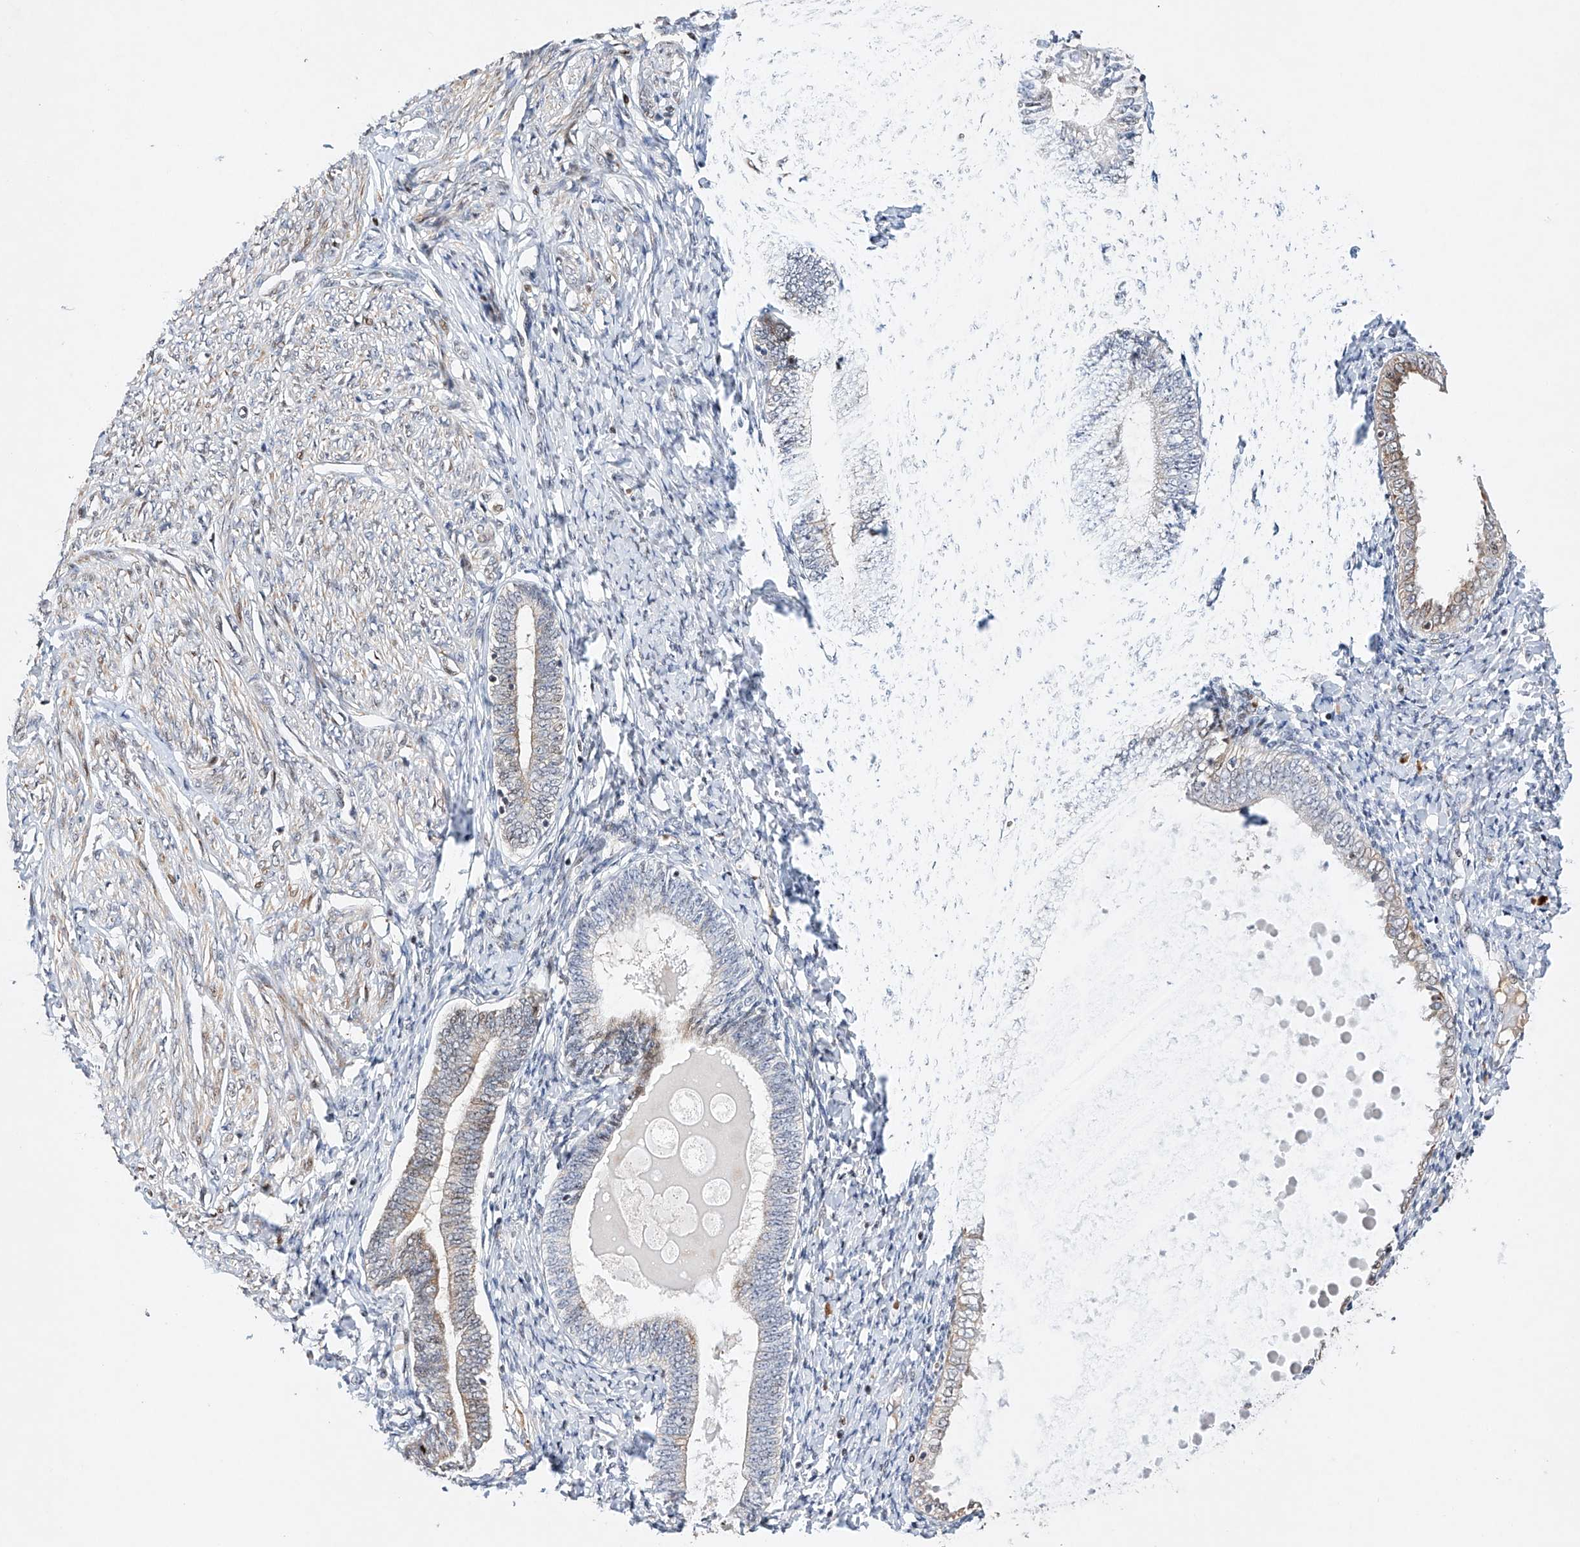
{"staining": {"intensity": "negative", "quantity": "none", "location": "none"}, "tissue": "endometrium", "cell_type": "Cells in endometrial stroma", "image_type": "normal", "snomed": [{"axis": "morphology", "description": "Normal tissue, NOS"}, {"axis": "topography", "description": "Endometrium"}], "caption": "This is a image of IHC staining of unremarkable endometrium, which shows no expression in cells in endometrial stroma.", "gene": "AFG1L", "patient": {"sex": "female", "age": 72}}